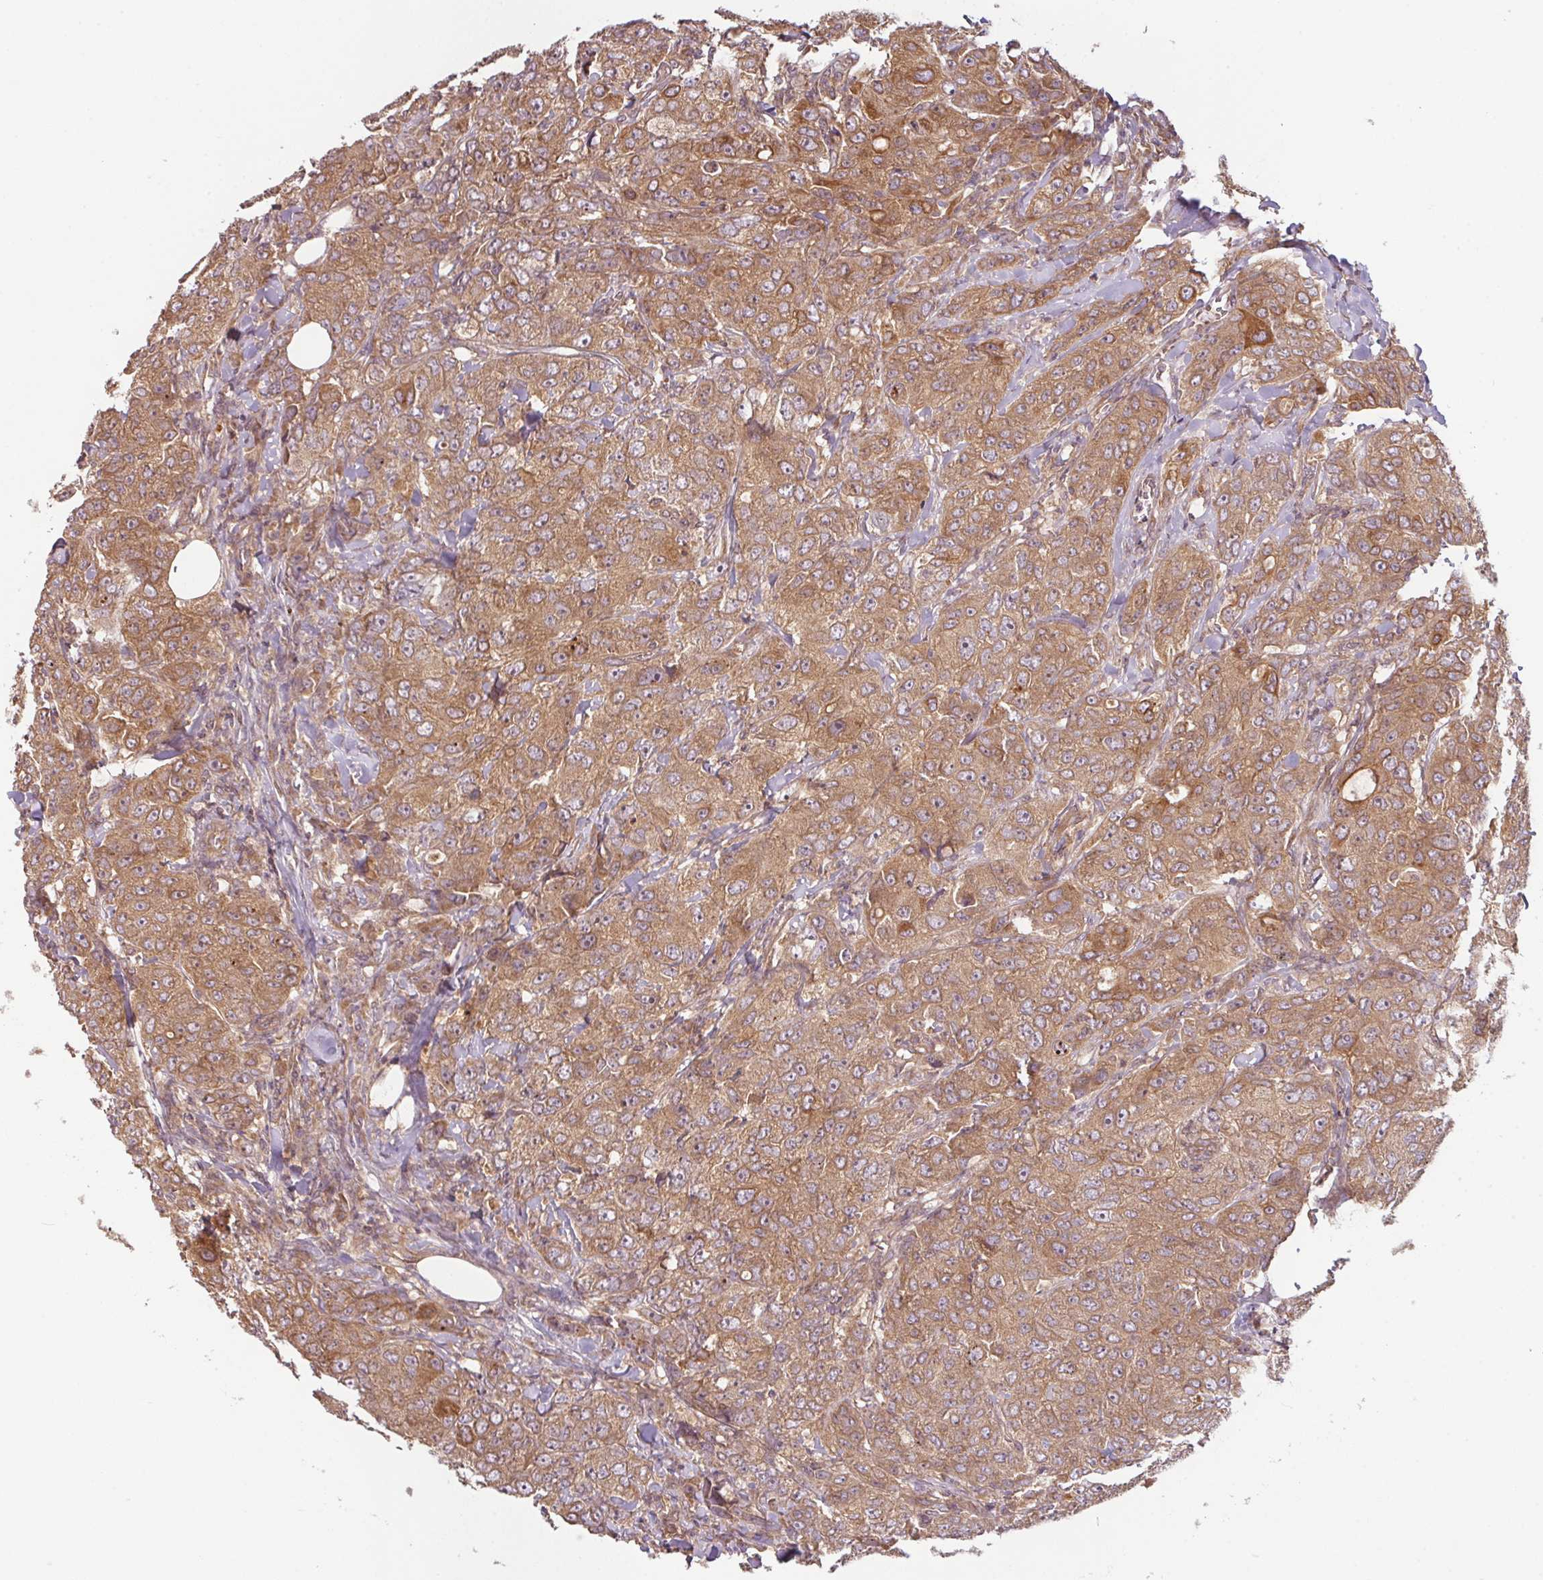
{"staining": {"intensity": "moderate", "quantity": ">75%", "location": "cytoplasmic/membranous"}, "tissue": "breast cancer", "cell_type": "Tumor cells", "image_type": "cancer", "snomed": [{"axis": "morphology", "description": "Duct carcinoma"}, {"axis": "topography", "description": "Breast"}], "caption": "Breast cancer tissue shows moderate cytoplasmic/membranous staining in approximately >75% of tumor cells (DAB IHC, brown staining for protein, blue staining for nuclei).", "gene": "RNF31", "patient": {"sex": "female", "age": 43}}